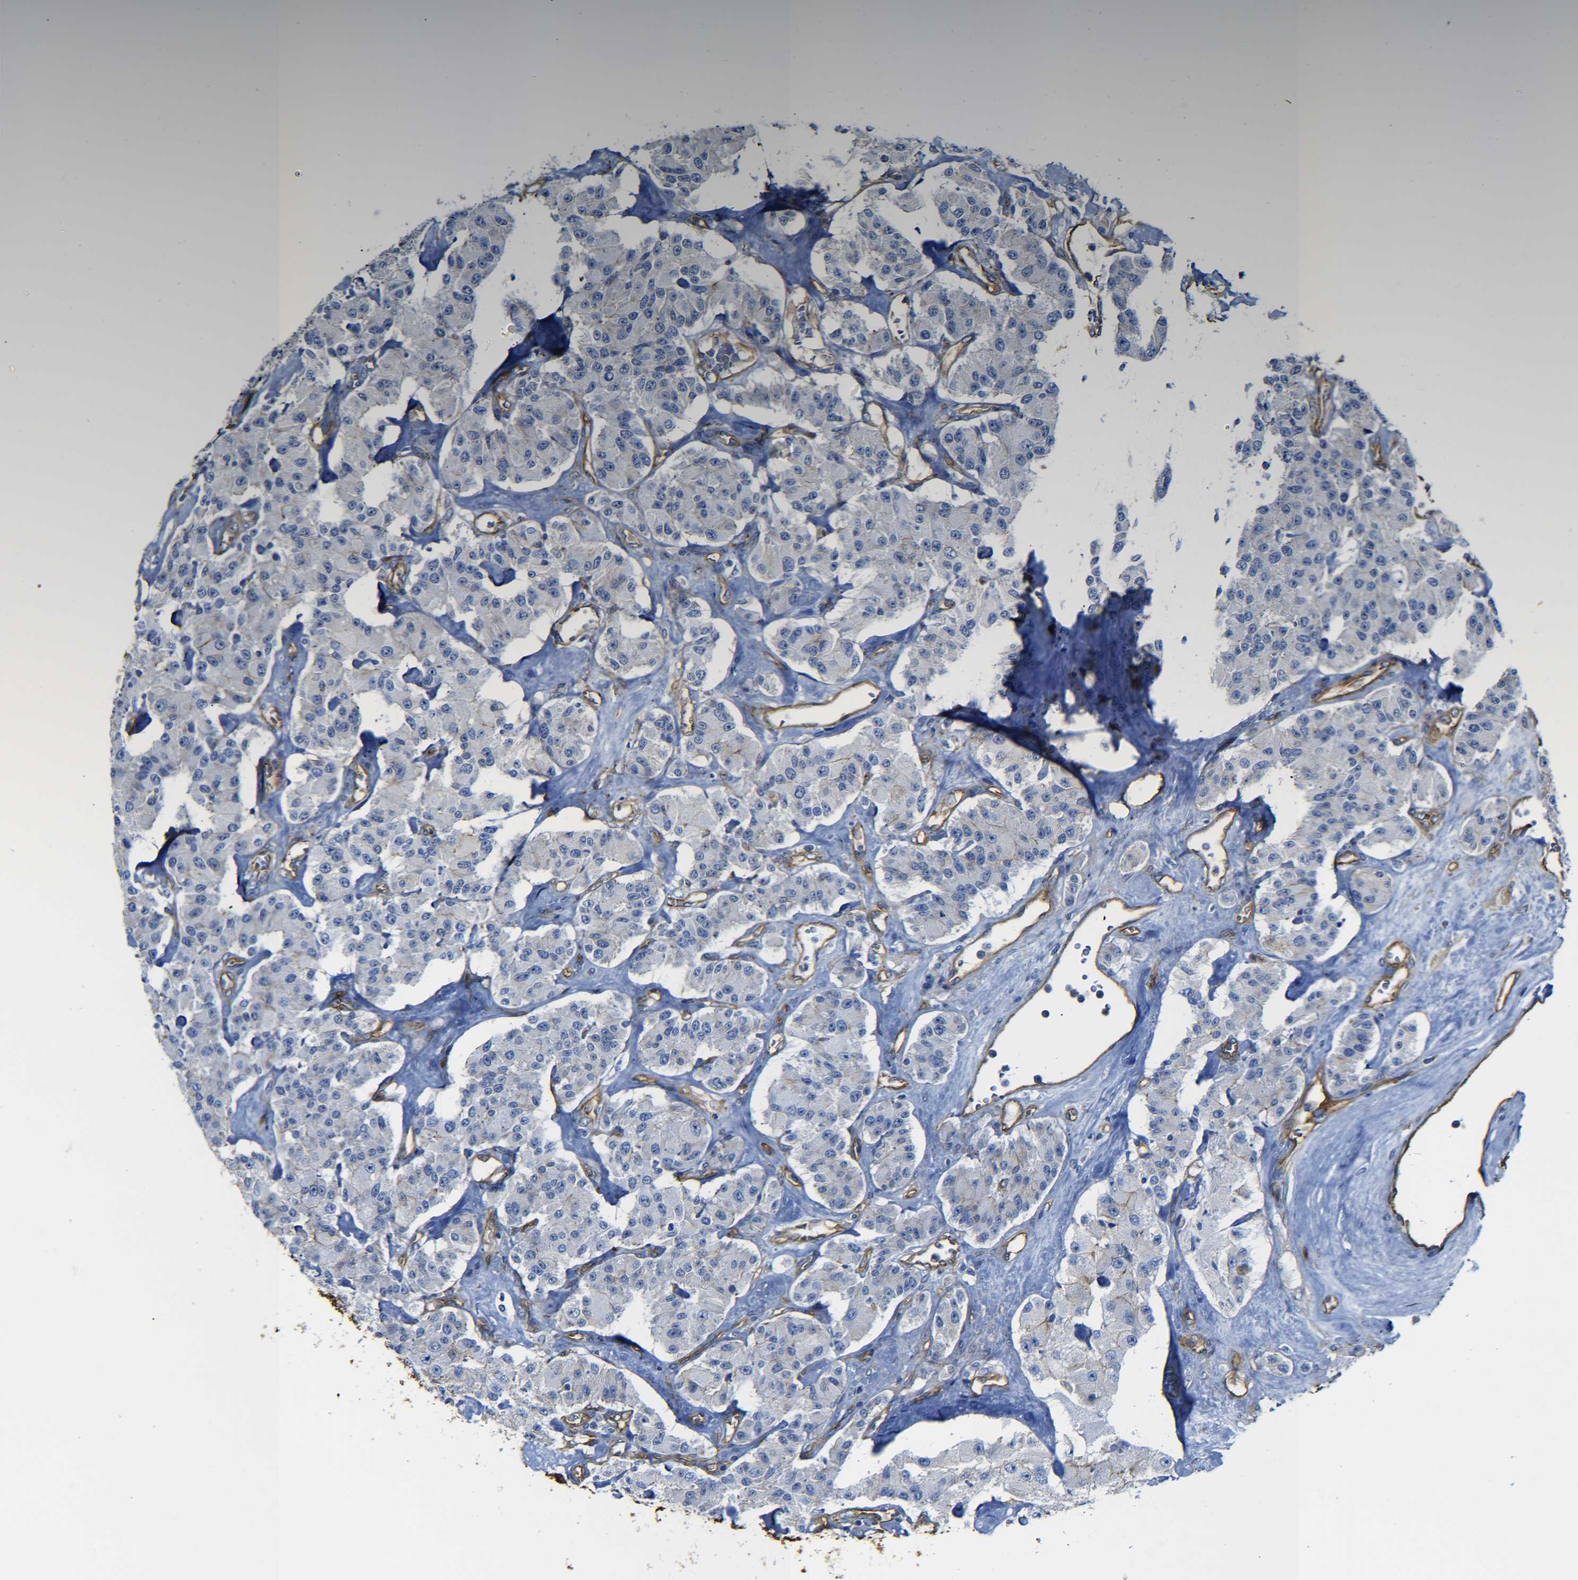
{"staining": {"intensity": "negative", "quantity": "none", "location": "none"}, "tissue": "carcinoid", "cell_type": "Tumor cells", "image_type": "cancer", "snomed": [{"axis": "morphology", "description": "Carcinoid, malignant, NOS"}, {"axis": "topography", "description": "Pancreas"}], "caption": "Photomicrograph shows no significant protein positivity in tumor cells of malignant carcinoid.", "gene": "SPTBN1", "patient": {"sex": "male", "age": 41}}